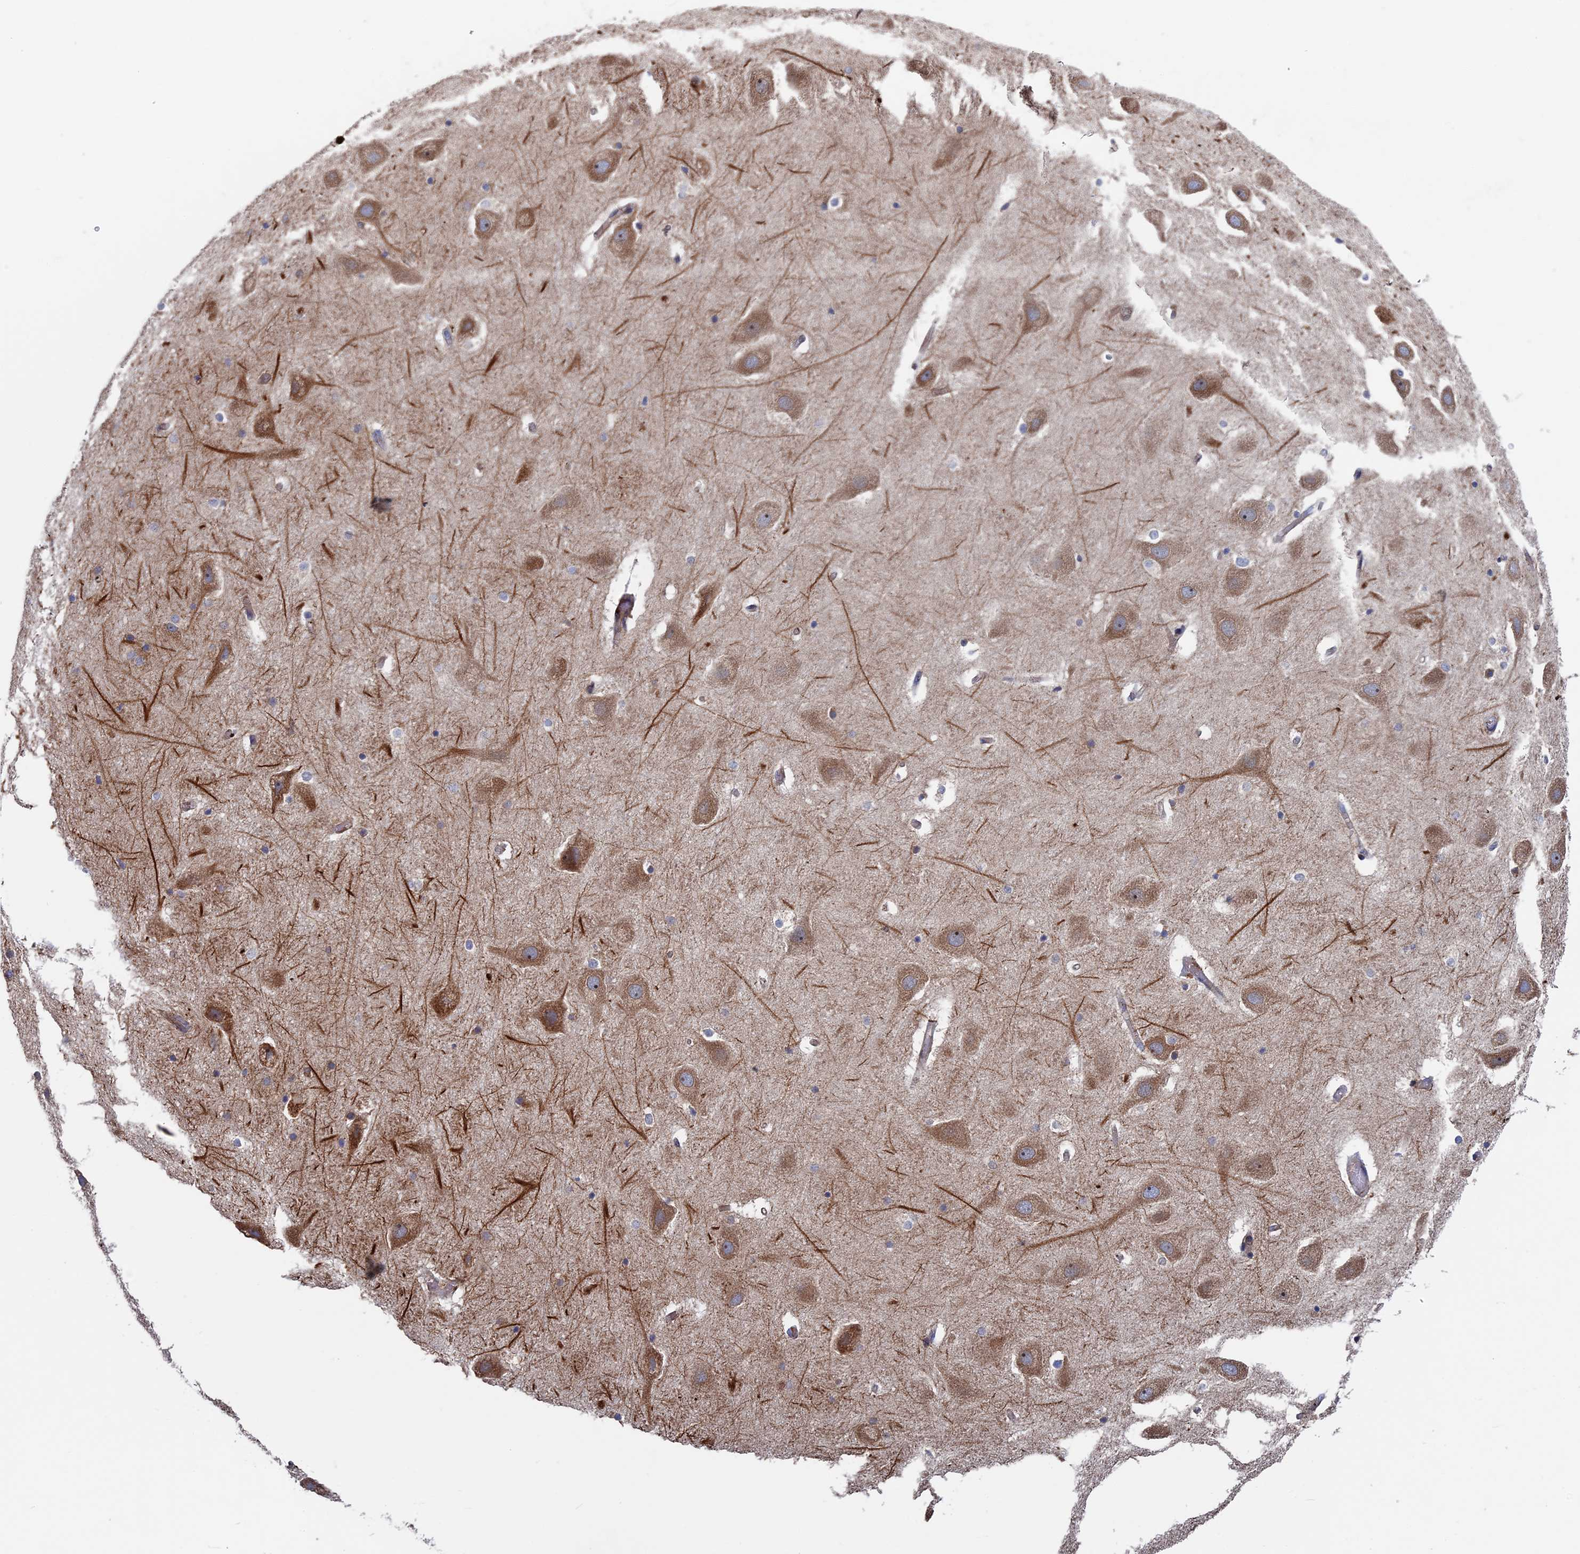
{"staining": {"intensity": "weak", "quantity": "<25%", "location": "cytoplasmic/membranous"}, "tissue": "hippocampus", "cell_type": "Glial cells", "image_type": "normal", "snomed": [{"axis": "morphology", "description": "Normal tissue, NOS"}, {"axis": "topography", "description": "Hippocampus"}], "caption": "Immunohistochemistry (IHC) photomicrograph of normal hippocampus: hippocampus stained with DAB (3,3'-diaminobenzidine) displays no significant protein expression in glial cells.", "gene": "DNAJC3", "patient": {"sex": "female", "age": 52}}